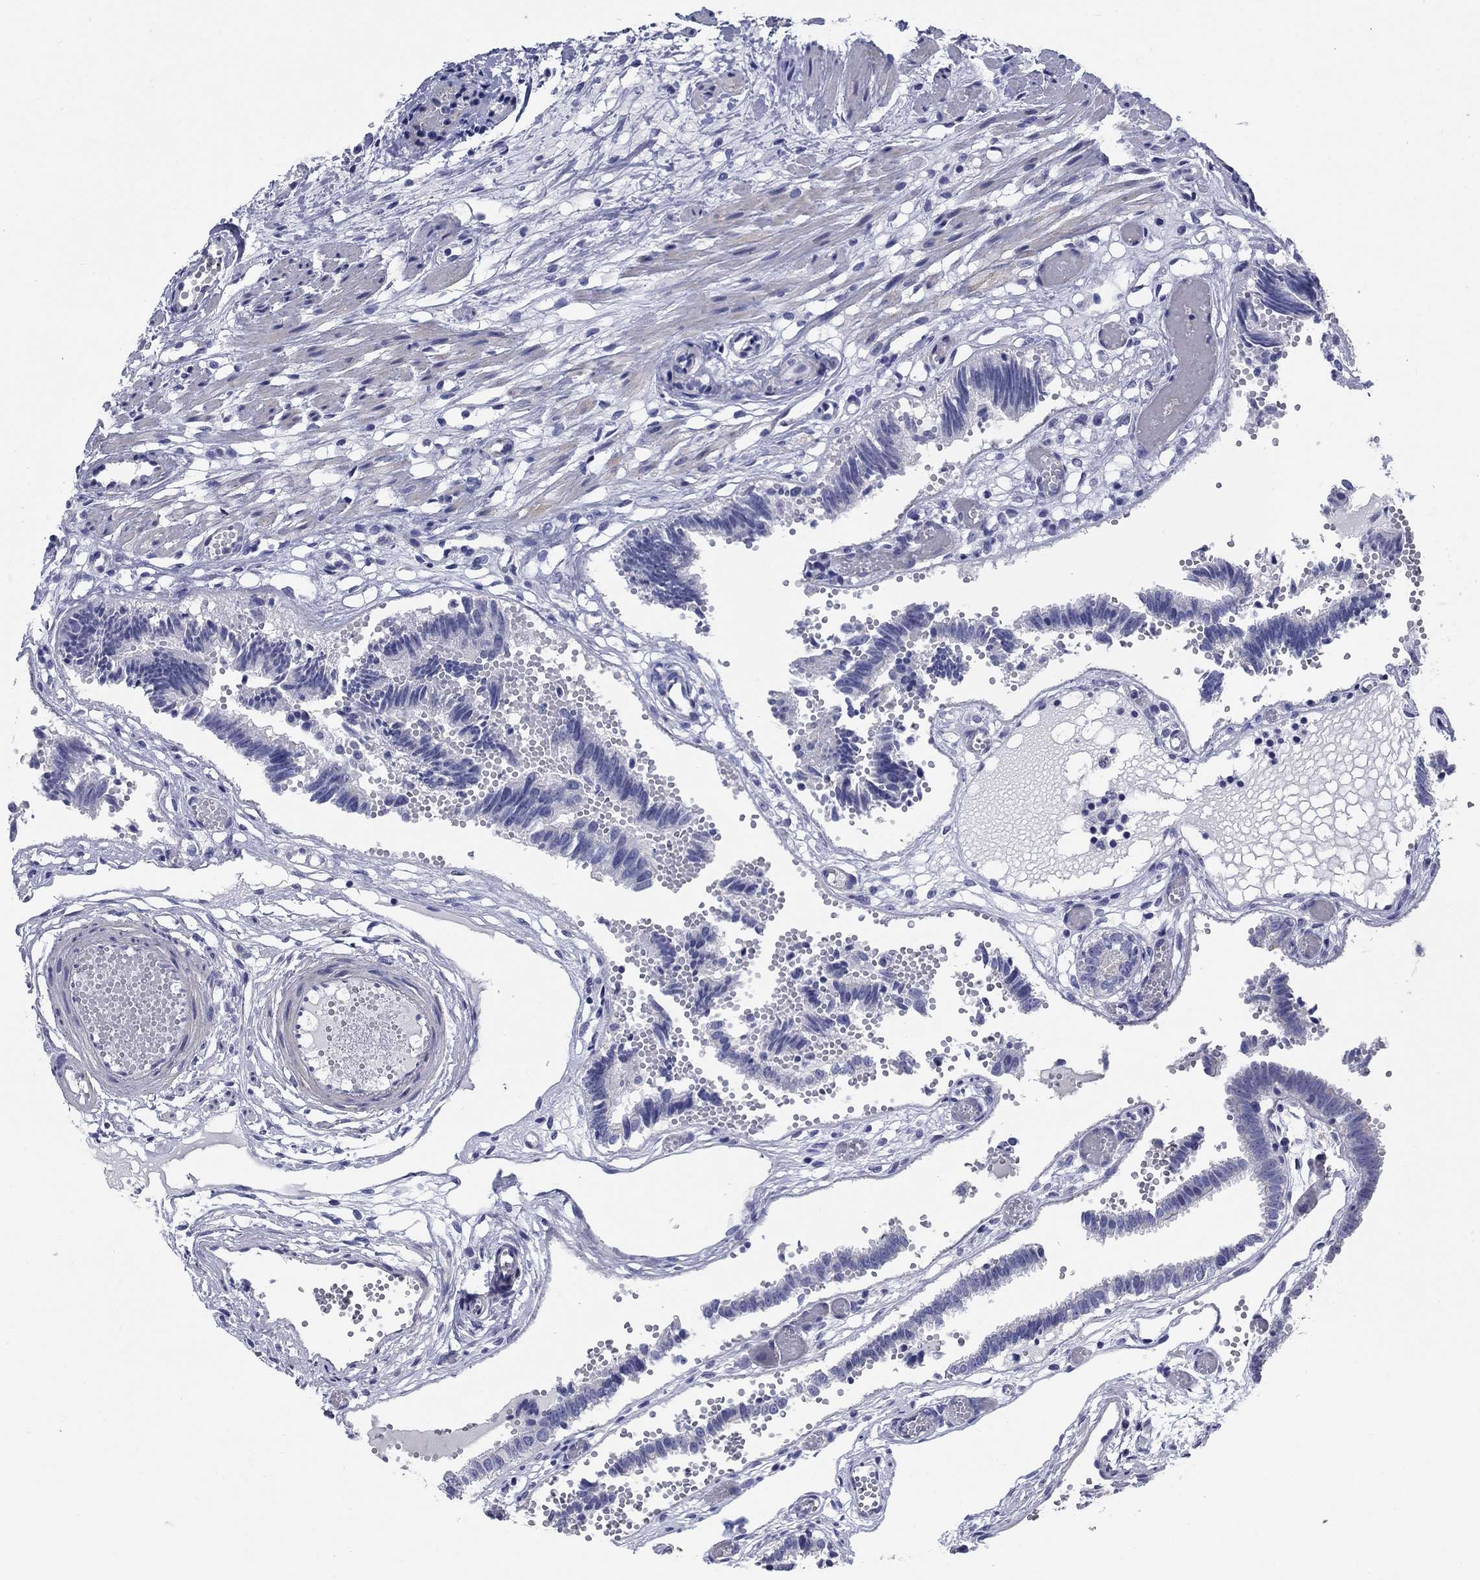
{"staining": {"intensity": "negative", "quantity": "none", "location": "none"}, "tissue": "fallopian tube", "cell_type": "Glandular cells", "image_type": "normal", "snomed": [{"axis": "morphology", "description": "Normal tissue, NOS"}, {"axis": "topography", "description": "Fallopian tube"}], "caption": "Immunohistochemistry (IHC) of benign human fallopian tube displays no positivity in glandular cells.", "gene": "PRKCG", "patient": {"sex": "female", "age": 37}}